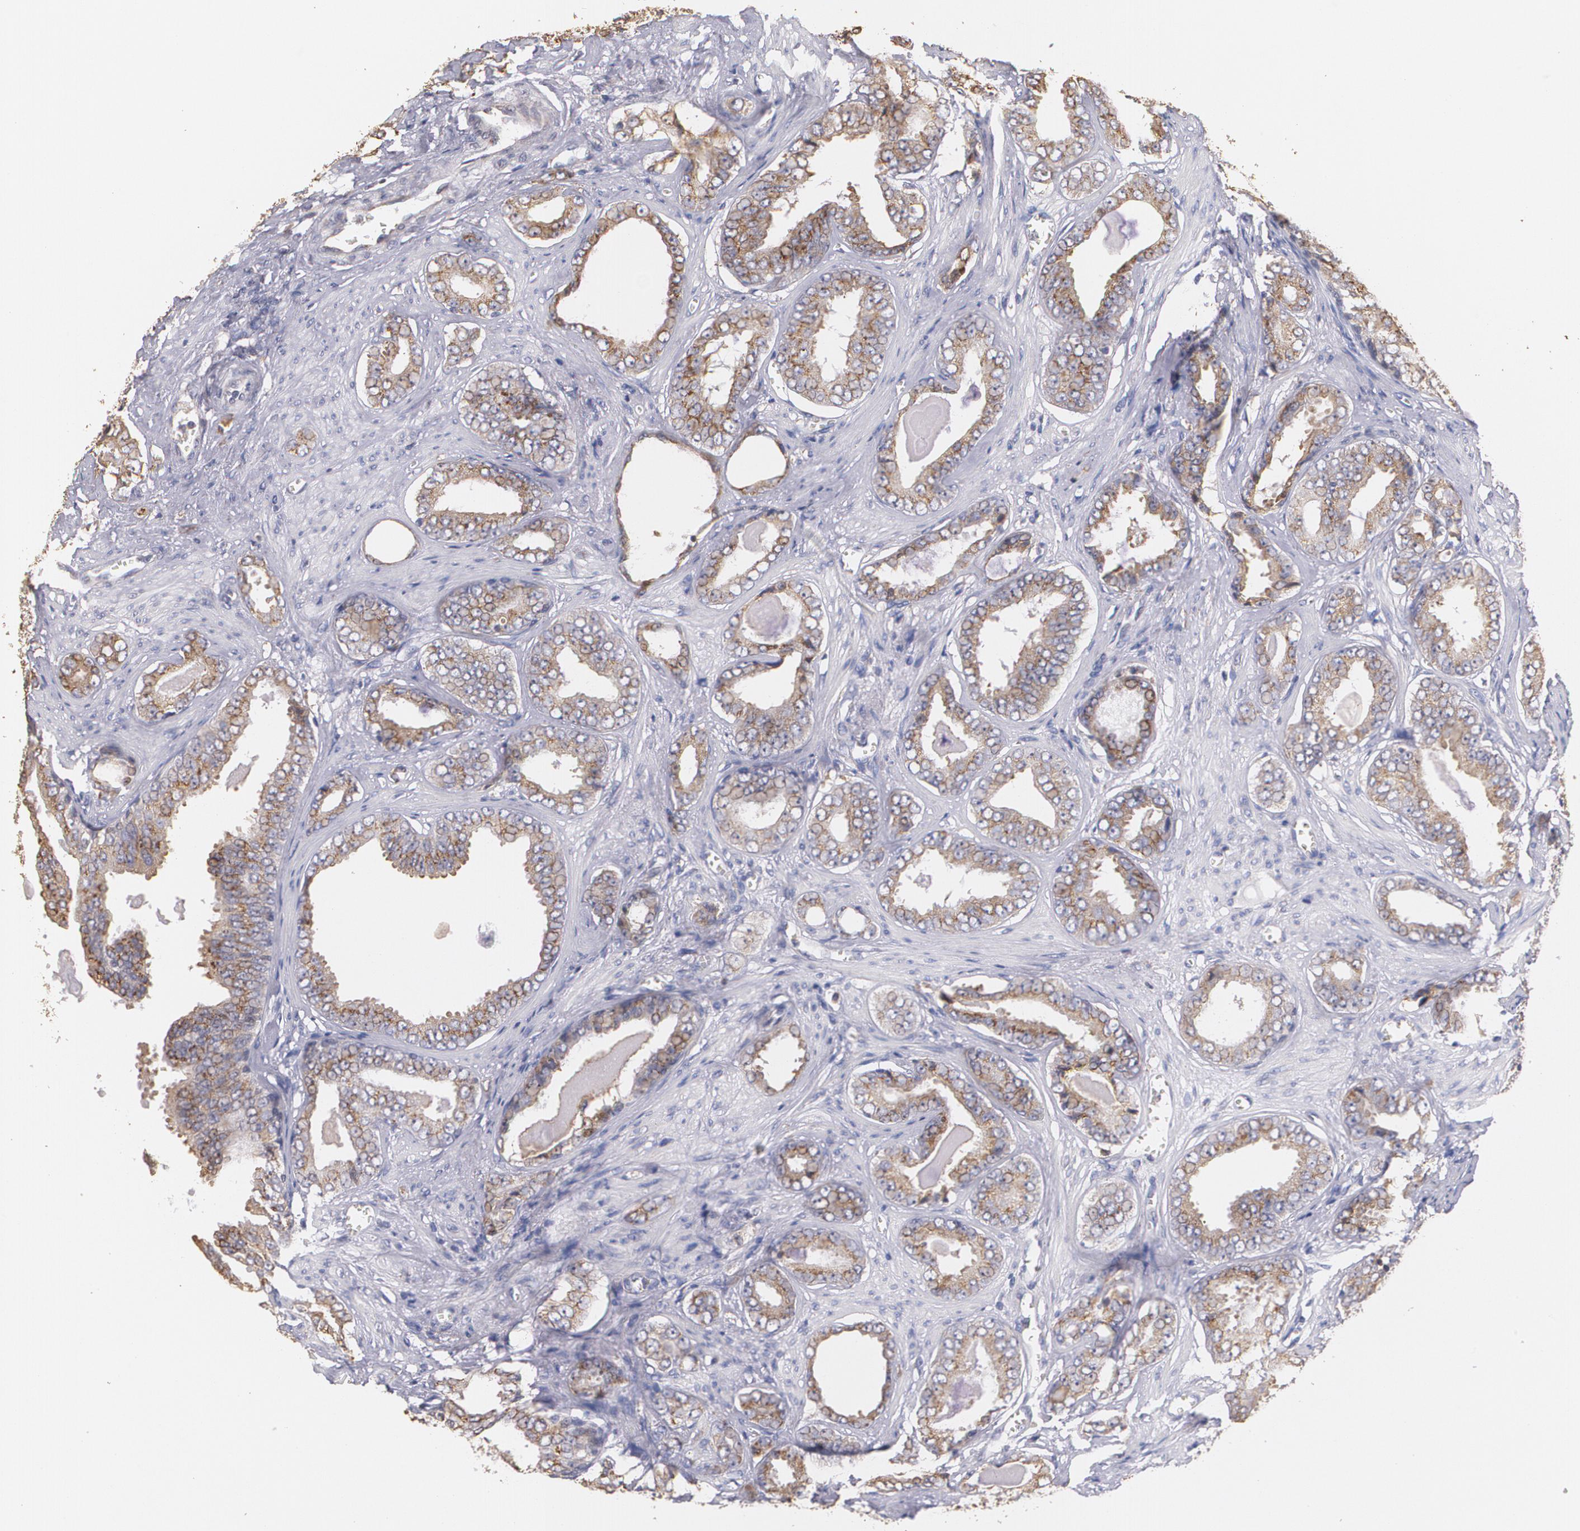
{"staining": {"intensity": "moderate", "quantity": ">75%", "location": "cytoplasmic/membranous"}, "tissue": "prostate cancer", "cell_type": "Tumor cells", "image_type": "cancer", "snomed": [{"axis": "morphology", "description": "Adenocarcinoma, Medium grade"}, {"axis": "topography", "description": "Prostate"}], "caption": "Prostate cancer (adenocarcinoma (medium-grade)) was stained to show a protein in brown. There is medium levels of moderate cytoplasmic/membranous staining in approximately >75% of tumor cells. The protein is shown in brown color, while the nuclei are stained blue.", "gene": "ATF3", "patient": {"sex": "male", "age": 79}}